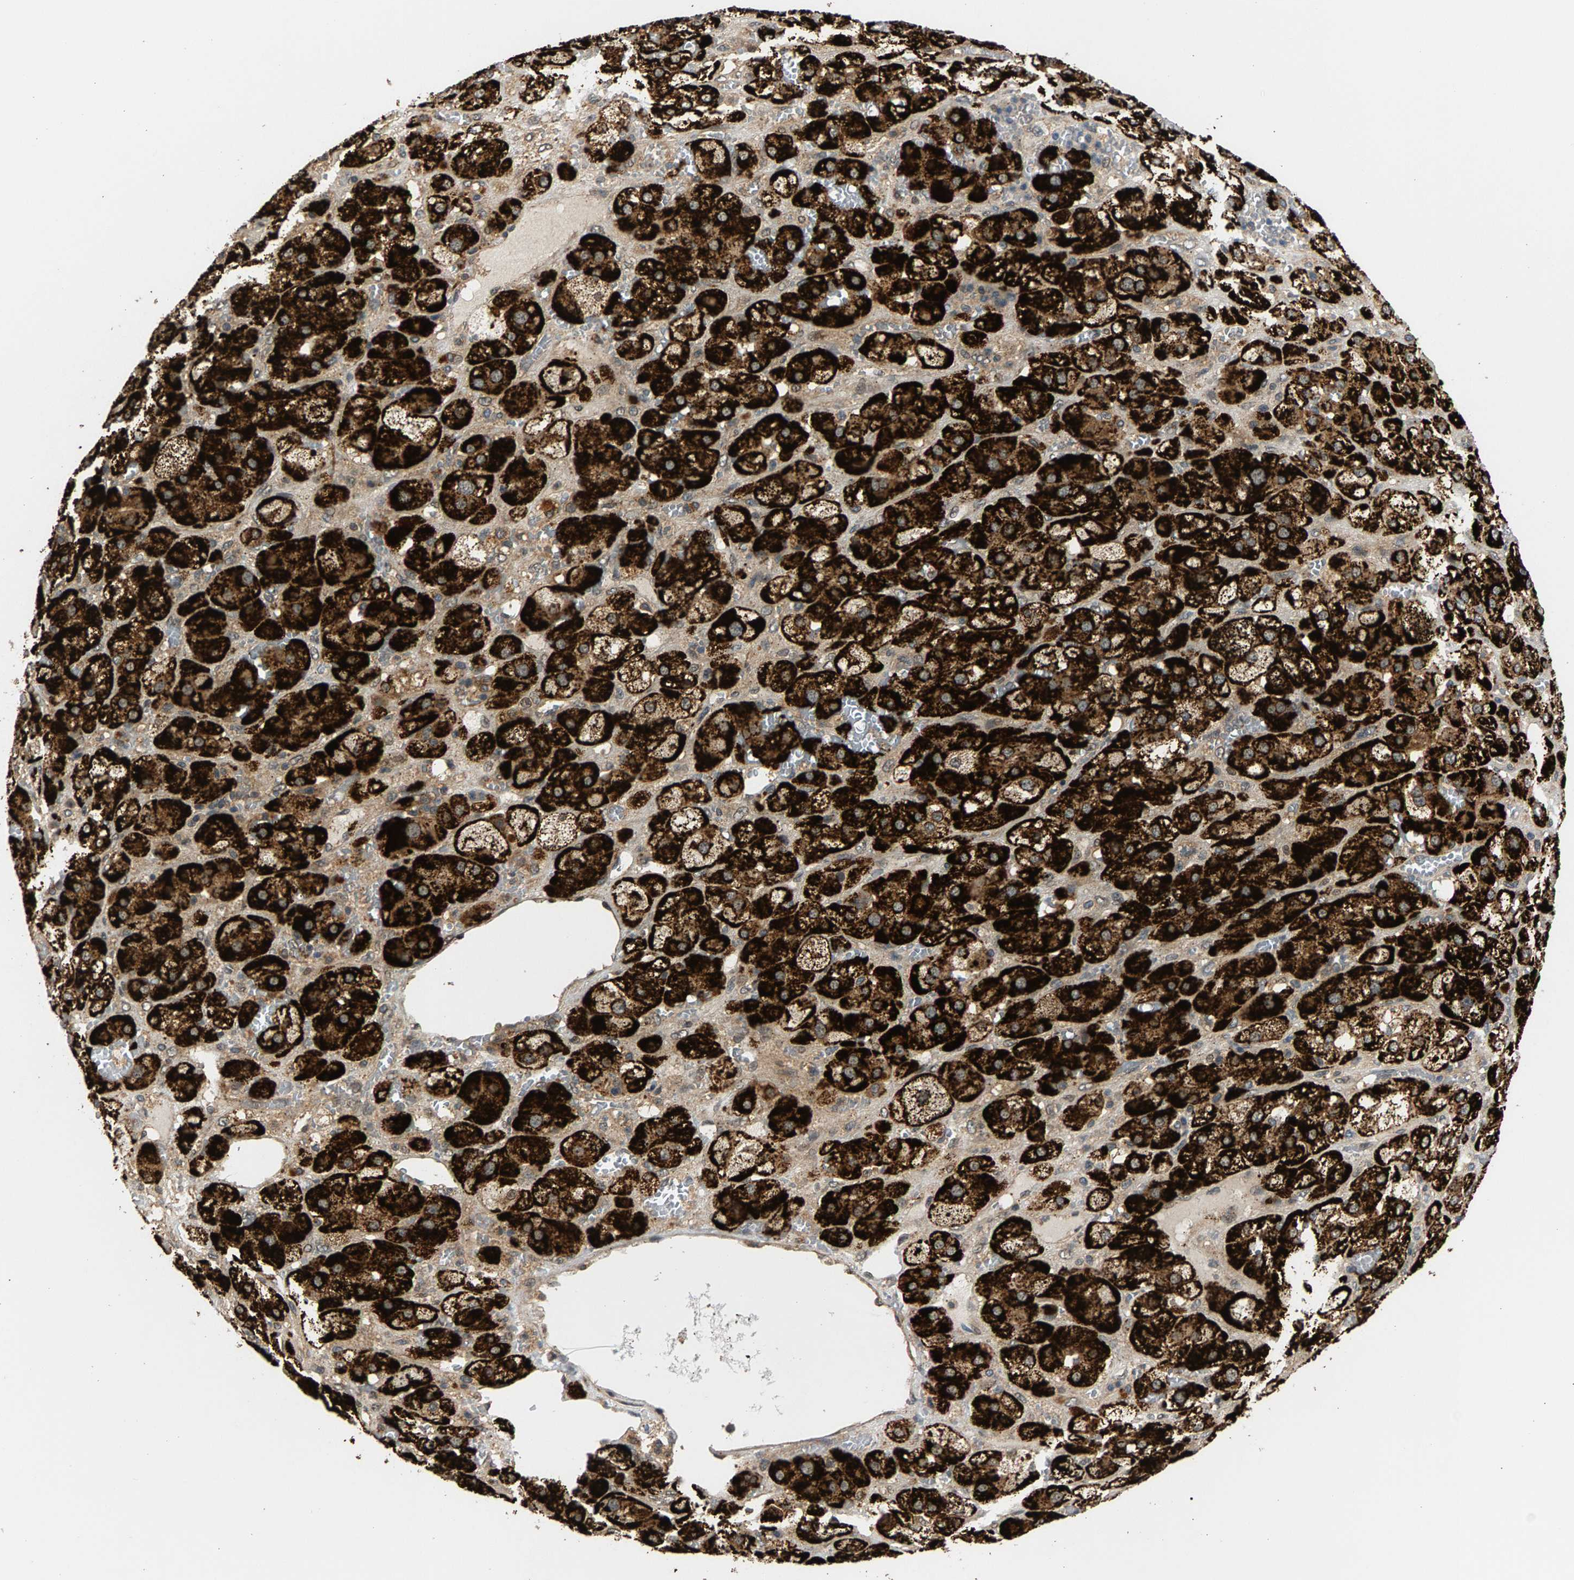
{"staining": {"intensity": "strong", "quantity": ">75%", "location": "cytoplasmic/membranous"}, "tissue": "adrenal gland", "cell_type": "Glandular cells", "image_type": "normal", "snomed": [{"axis": "morphology", "description": "Normal tissue, NOS"}, {"axis": "topography", "description": "Adrenal gland"}], "caption": "A brown stain labels strong cytoplasmic/membranous staining of a protein in glandular cells of unremarkable adrenal gland. (IHC, brightfield microscopy, high magnification).", "gene": "MAP2K5", "patient": {"sex": "female", "age": 47}}